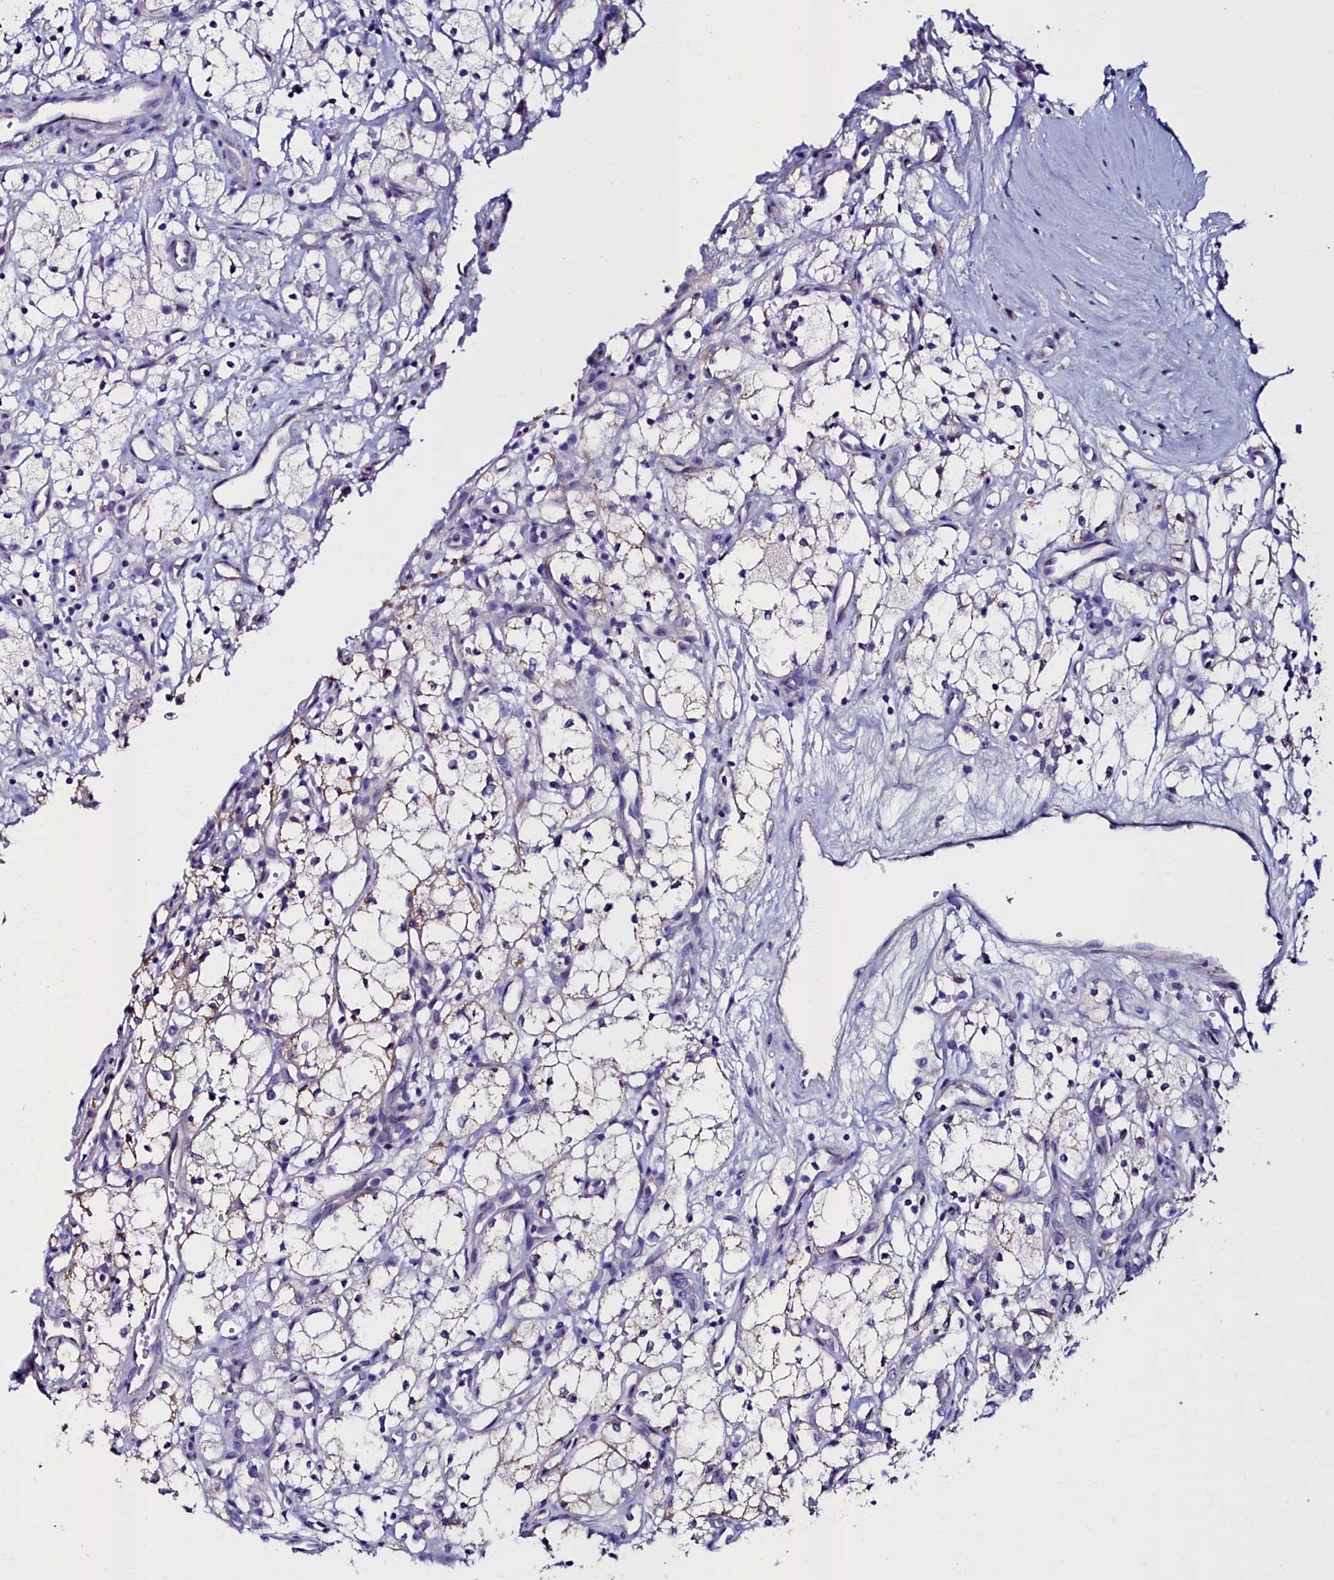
{"staining": {"intensity": "negative", "quantity": "none", "location": "none"}, "tissue": "renal cancer", "cell_type": "Tumor cells", "image_type": "cancer", "snomed": [{"axis": "morphology", "description": "Adenocarcinoma, NOS"}, {"axis": "topography", "description": "Kidney"}], "caption": "Human renal cancer stained for a protein using immunohistochemistry demonstrates no positivity in tumor cells.", "gene": "SLC49A3", "patient": {"sex": "male", "age": 59}}